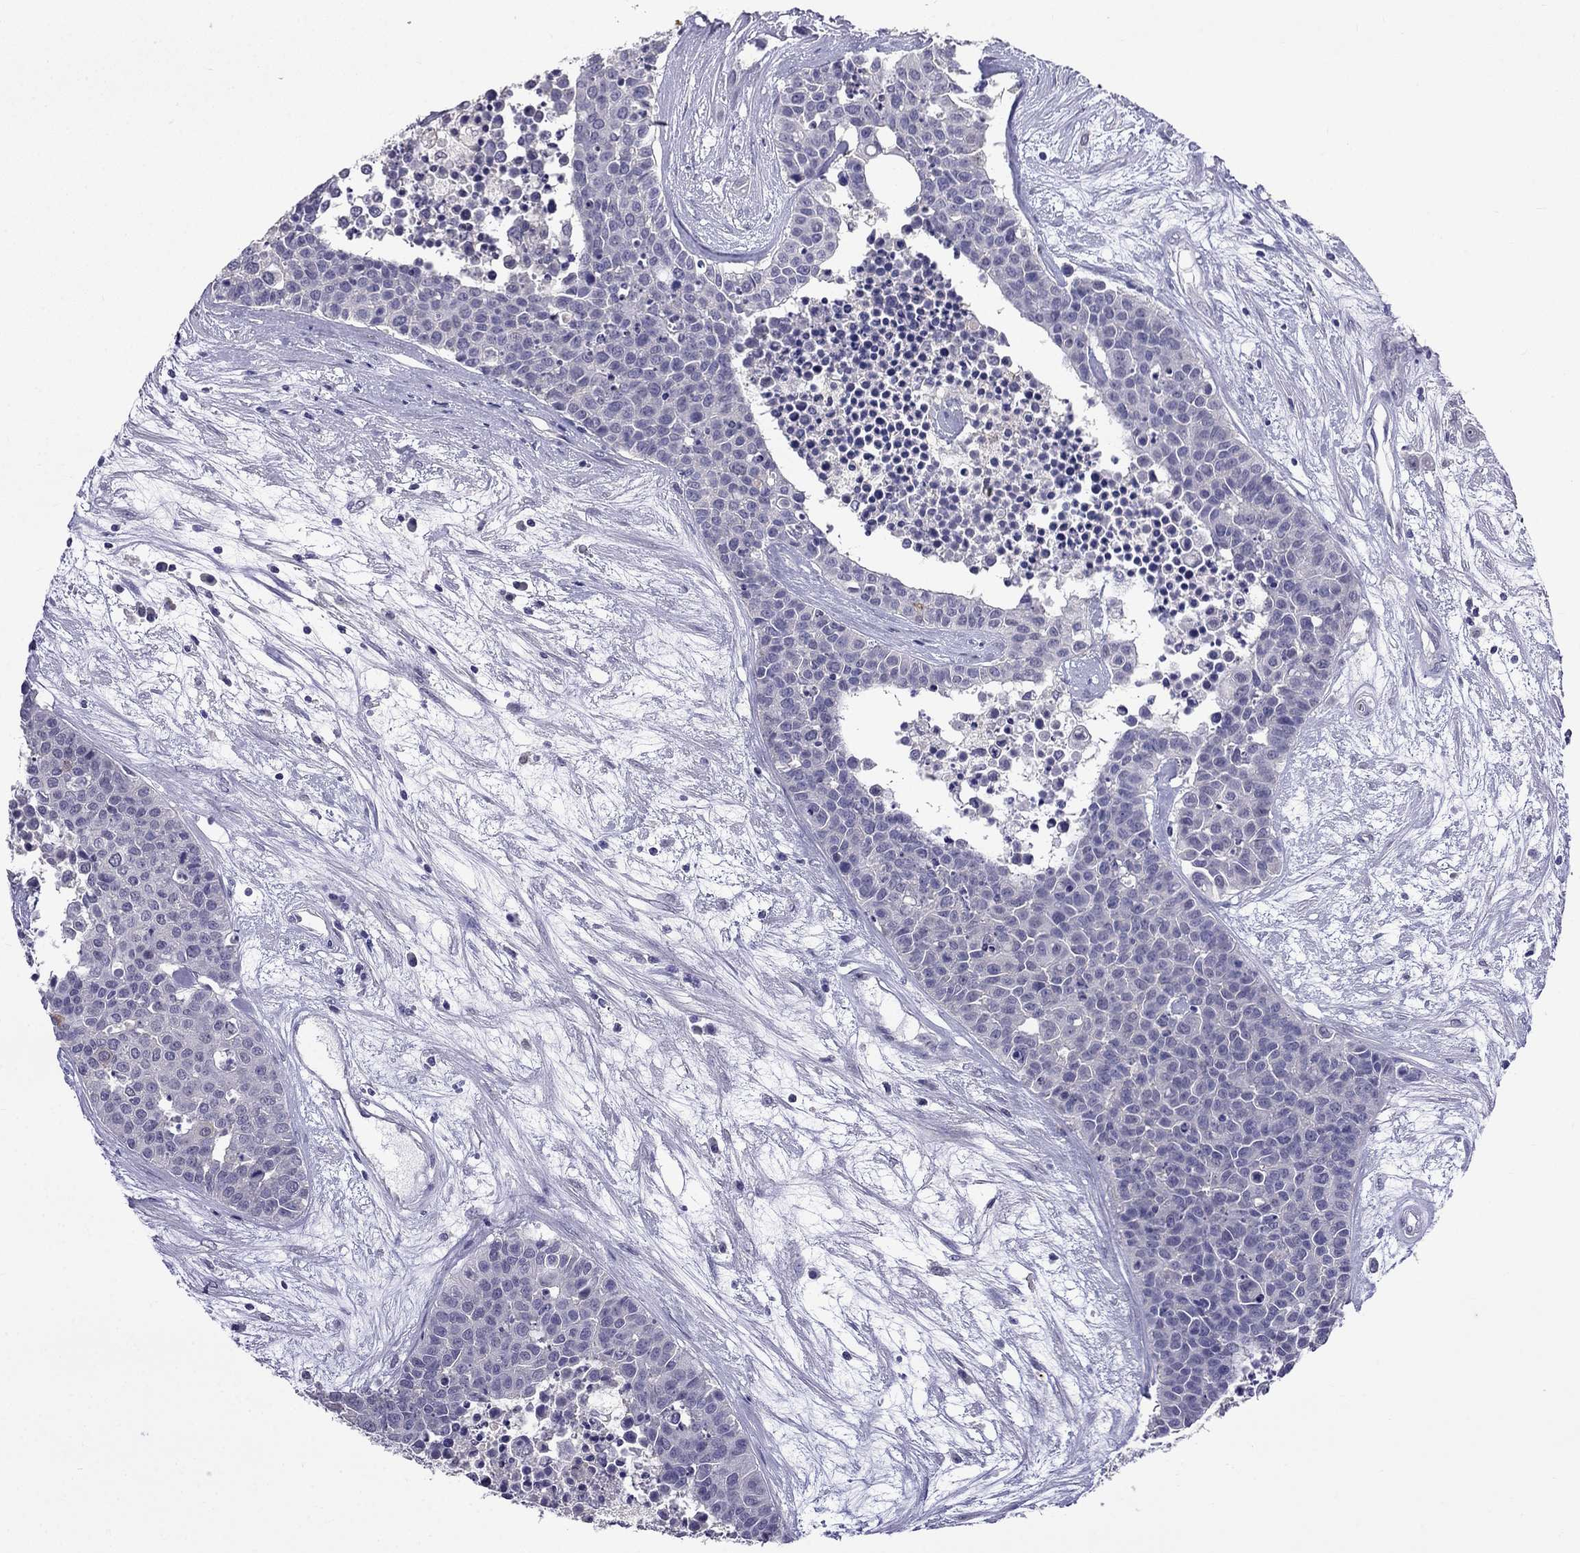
{"staining": {"intensity": "negative", "quantity": "none", "location": "none"}, "tissue": "carcinoid", "cell_type": "Tumor cells", "image_type": "cancer", "snomed": [{"axis": "morphology", "description": "Carcinoid, malignant, NOS"}, {"axis": "topography", "description": "Colon"}], "caption": "This photomicrograph is of carcinoid stained with immunohistochemistry (IHC) to label a protein in brown with the nuclei are counter-stained blue. There is no positivity in tumor cells.", "gene": "AQP9", "patient": {"sex": "male", "age": 81}}